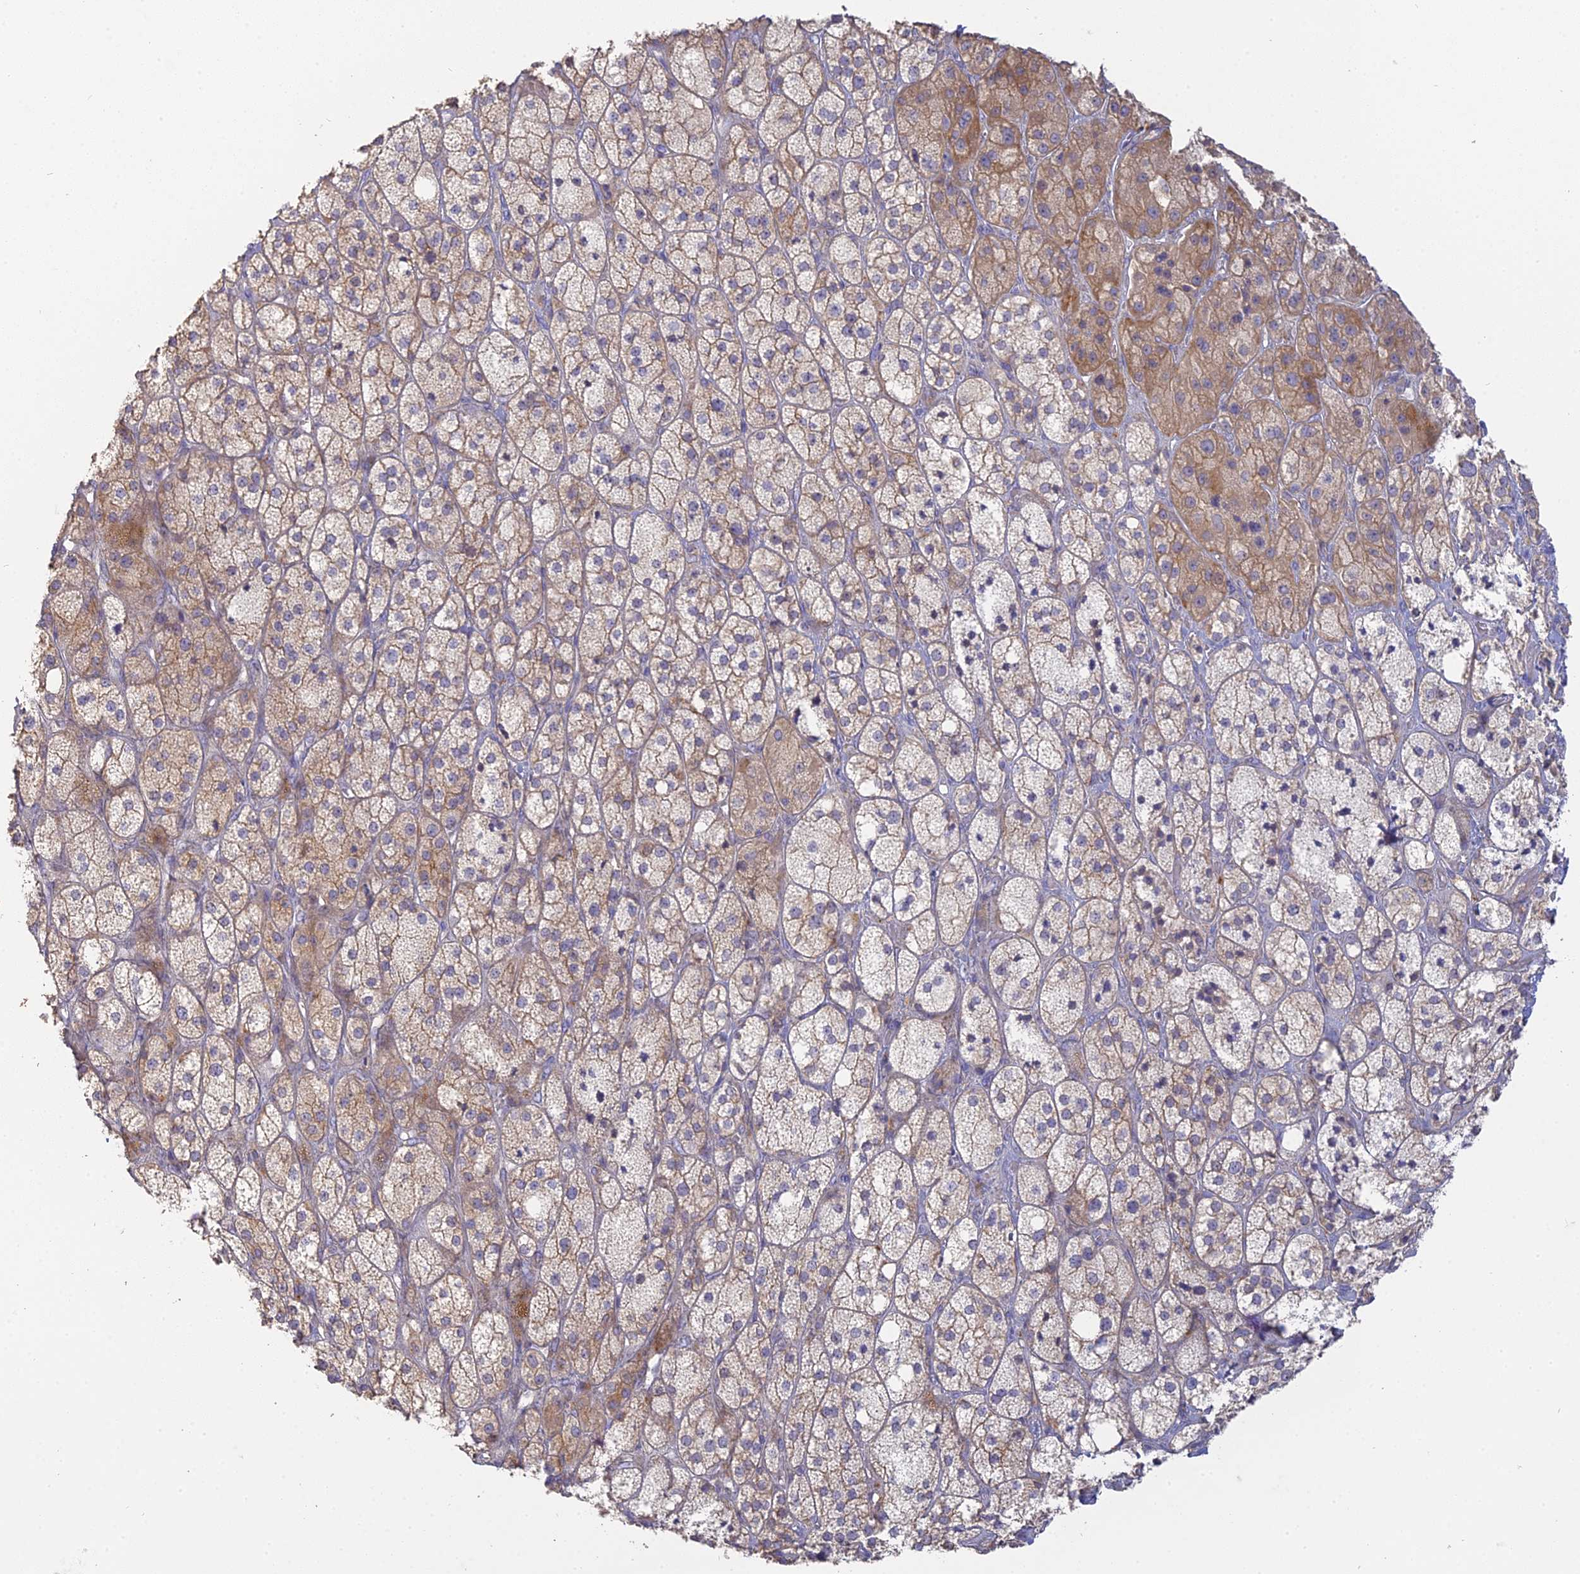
{"staining": {"intensity": "moderate", "quantity": "<25%", "location": "cytoplasmic/membranous"}, "tissue": "adrenal gland", "cell_type": "Glandular cells", "image_type": "normal", "snomed": [{"axis": "morphology", "description": "Normal tissue, NOS"}, {"axis": "topography", "description": "Adrenal gland"}], "caption": "Unremarkable adrenal gland was stained to show a protein in brown. There is low levels of moderate cytoplasmic/membranous staining in approximately <25% of glandular cells. Using DAB (brown) and hematoxylin (blue) stains, captured at high magnification using brightfield microscopy.", "gene": "SFT2D2", "patient": {"sex": "male", "age": 61}}